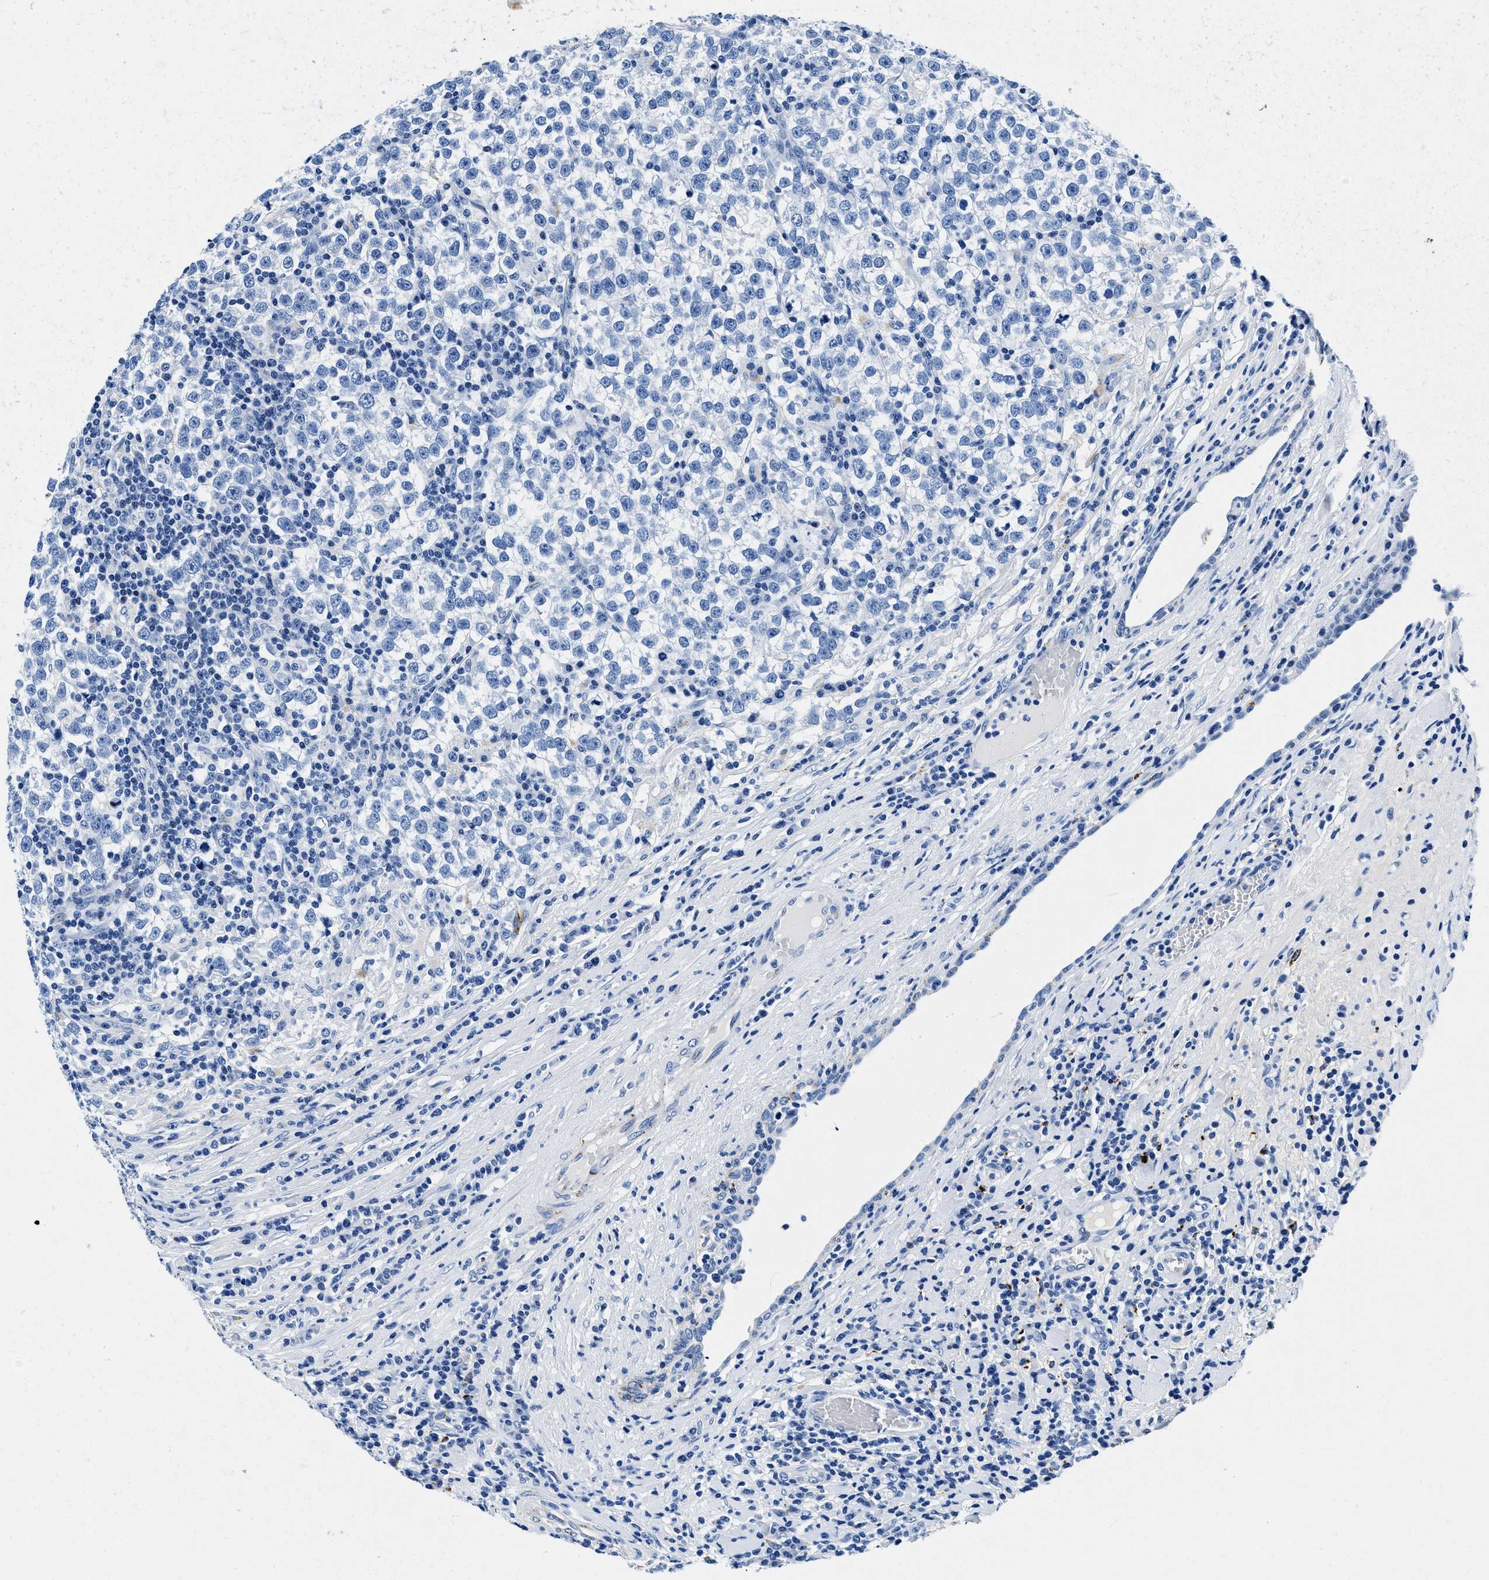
{"staining": {"intensity": "negative", "quantity": "none", "location": "none"}, "tissue": "testis cancer", "cell_type": "Tumor cells", "image_type": "cancer", "snomed": [{"axis": "morphology", "description": "Normal tissue, NOS"}, {"axis": "morphology", "description": "Seminoma, NOS"}, {"axis": "topography", "description": "Testis"}], "caption": "Testis cancer was stained to show a protein in brown. There is no significant positivity in tumor cells.", "gene": "OR14K1", "patient": {"sex": "male", "age": 43}}